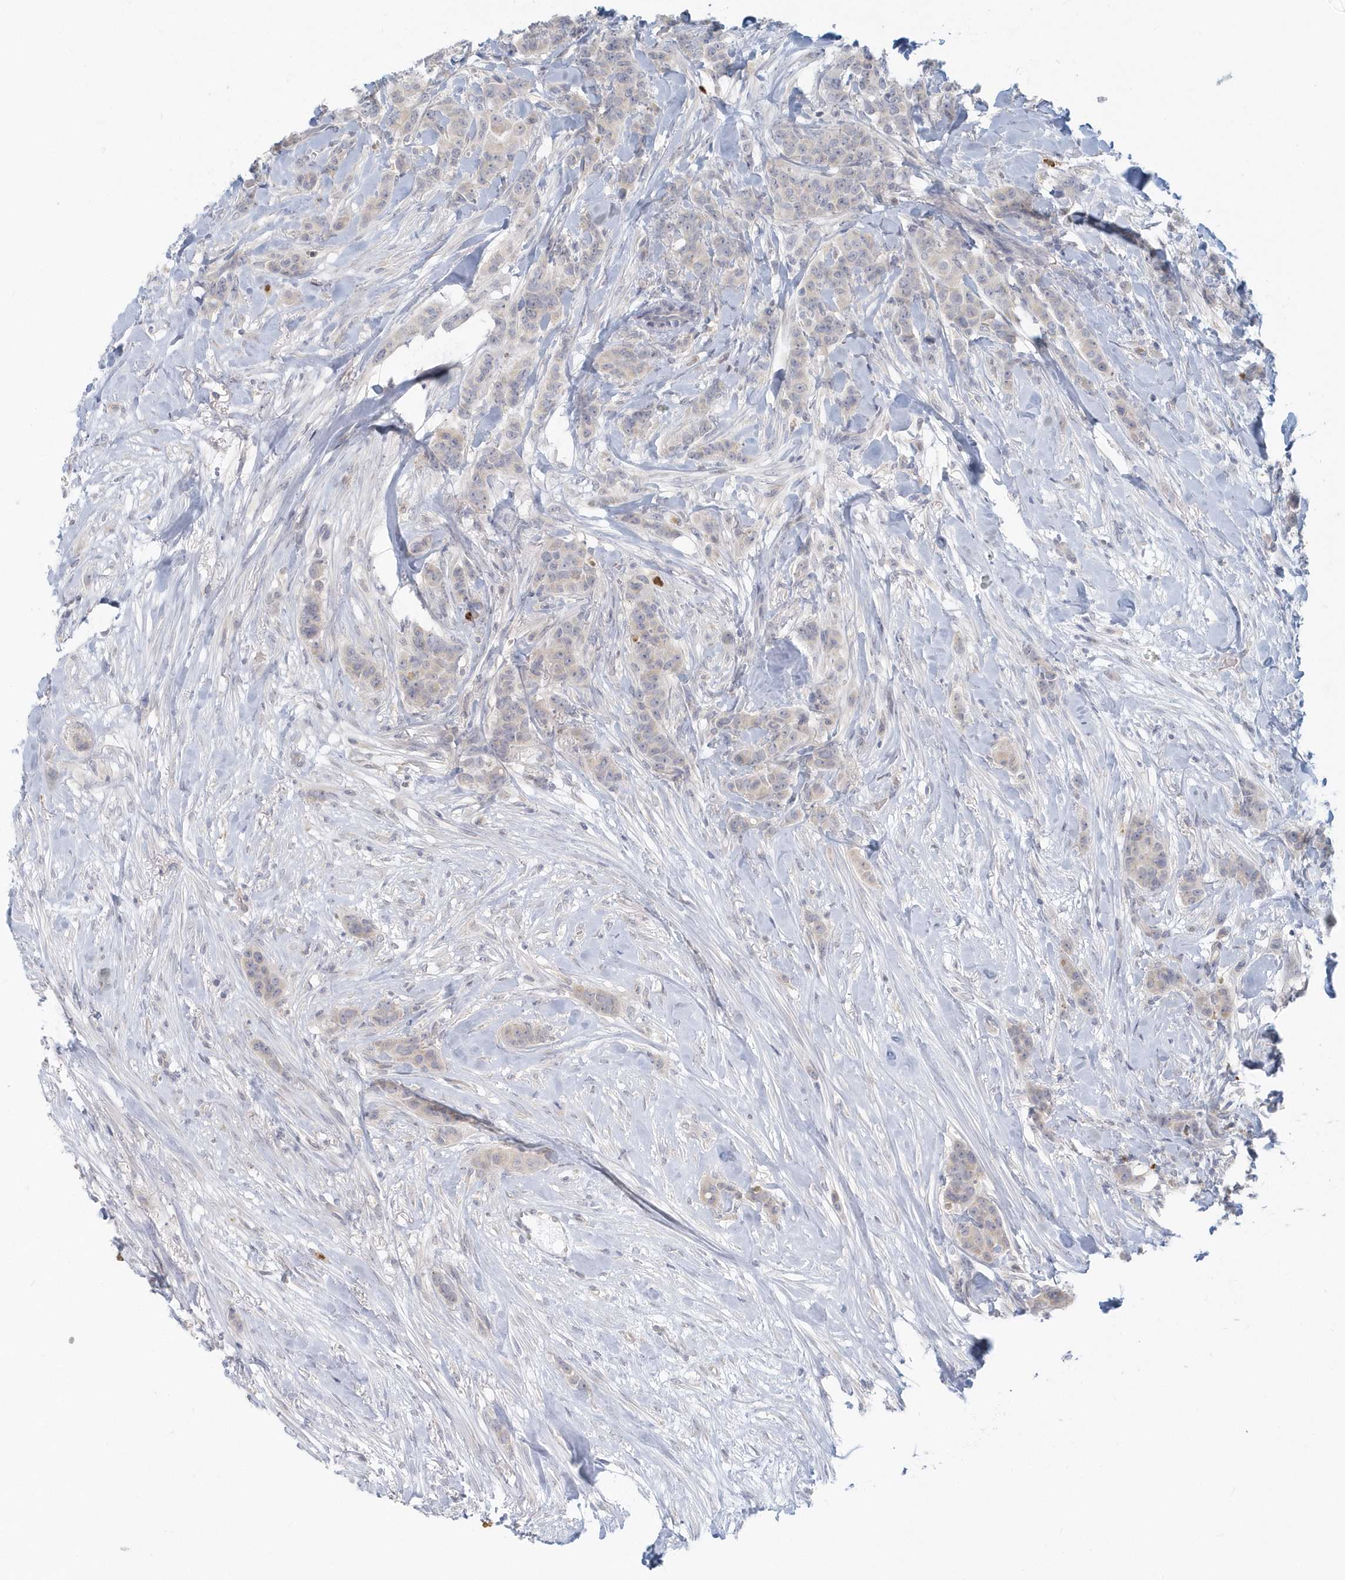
{"staining": {"intensity": "negative", "quantity": "none", "location": "none"}, "tissue": "breast cancer", "cell_type": "Tumor cells", "image_type": "cancer", "snomed": [{"axis": "morphology", "description": "Duct carcinoma"}, {"axis": "topography", "description": "Breast"}], "caption": "The histopathology image reveals no significant expression in tumor cells of breast cancer. (DAB immunohistochemistry visualized using brightfield microscopy, high magnification).", "gene": "NAPB", "patient": {"sex": "female", "age": 40}}